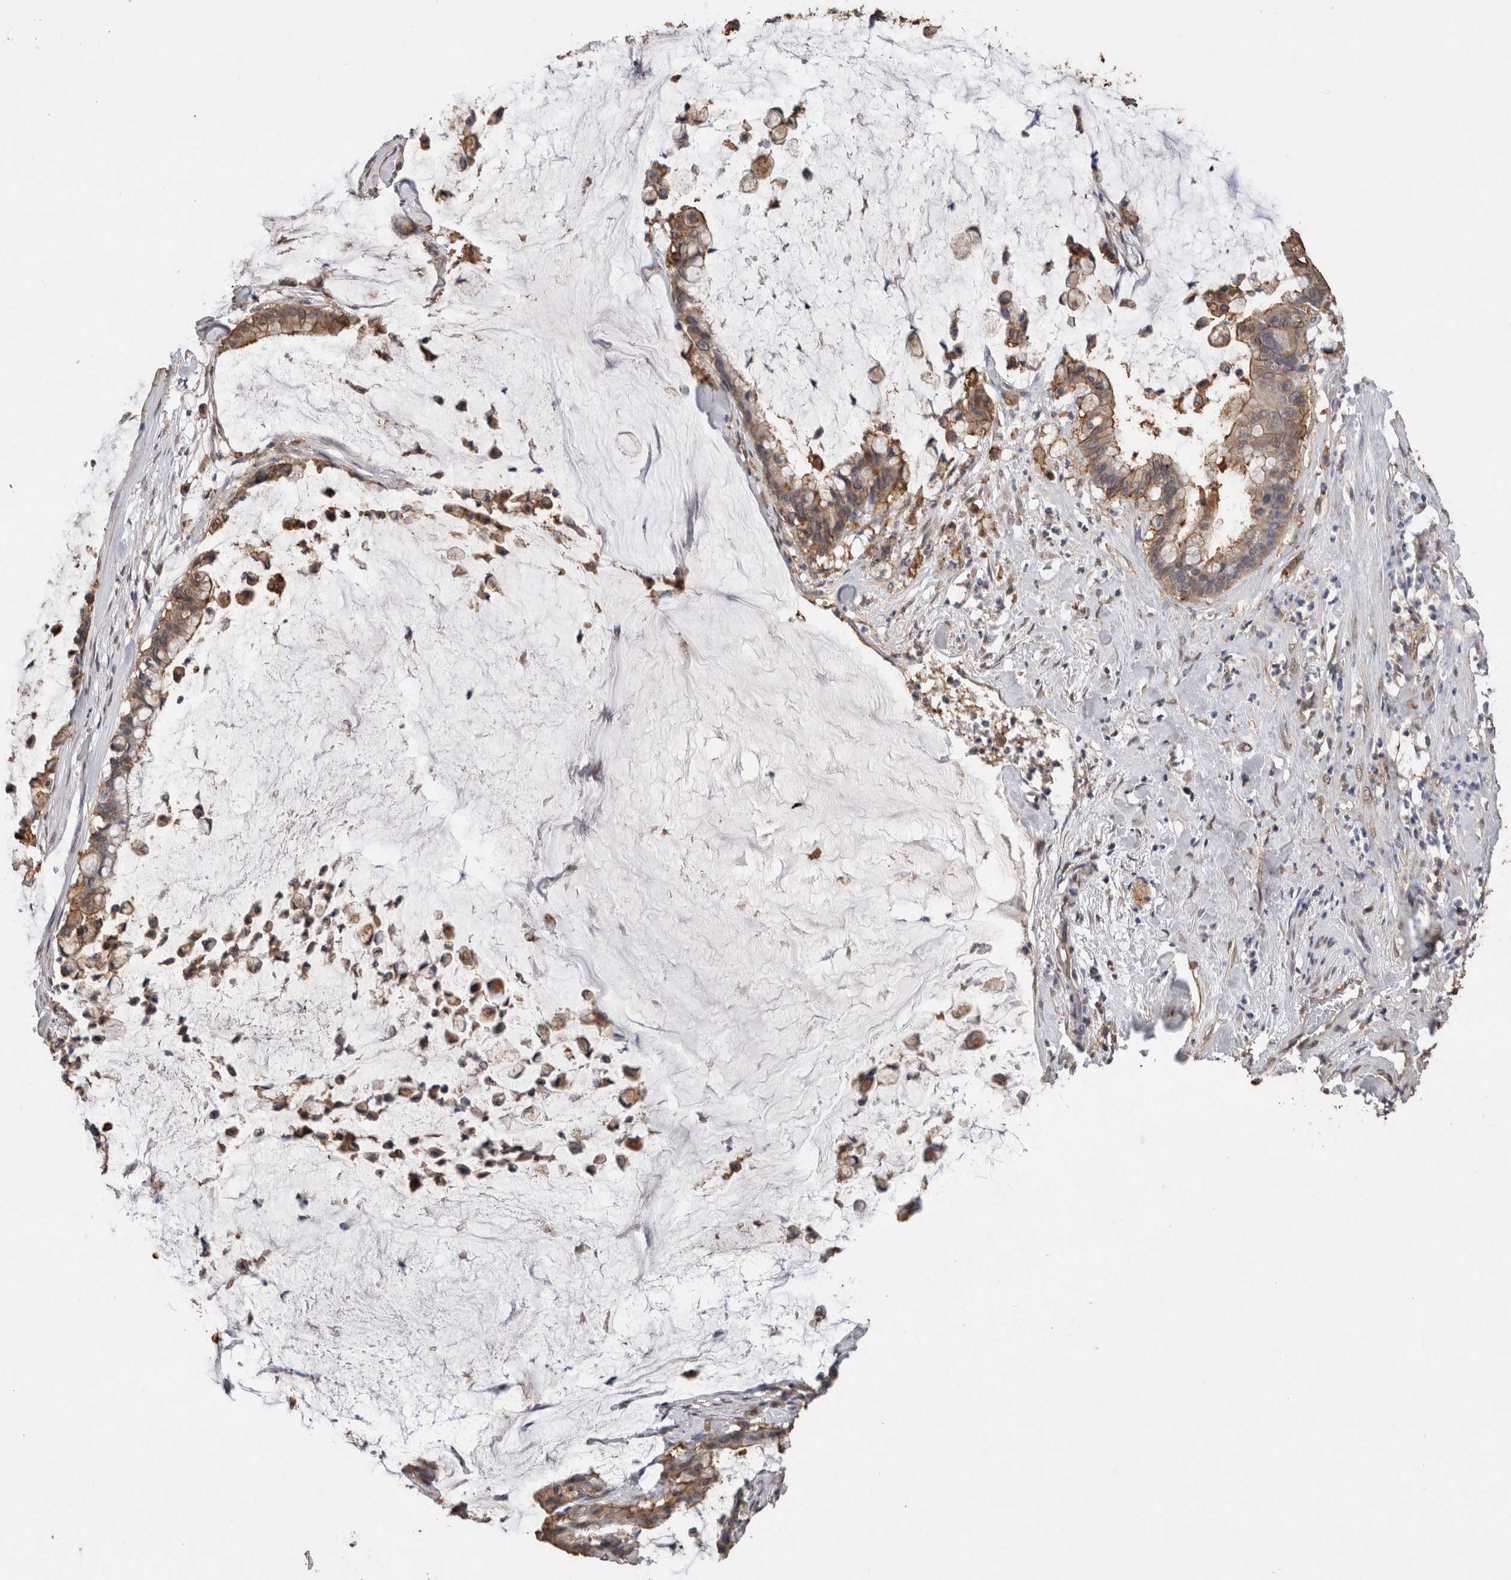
{"staining": {"intensity": "moderate", "quantity": ">75%", "location": "cytoplasmic/membranous"}, "tissue": "pancreatic cancer", "cell_type": "Tumor cells", "image_type": "cancer", "snomed": [{"axis": "morphology", "description": "Adenocarcinoma, NOS"}, {"axis": "topography", "description": "Pancreas"}], "caption": "Tumor cells show medium levels of moderate cytoplasmic/membranous staining in approximately >75% of cells in pancreatic cancer (adenocarcinoma).", "gene": "S100A10", "patient": {"sex": "male", "age": 41}}